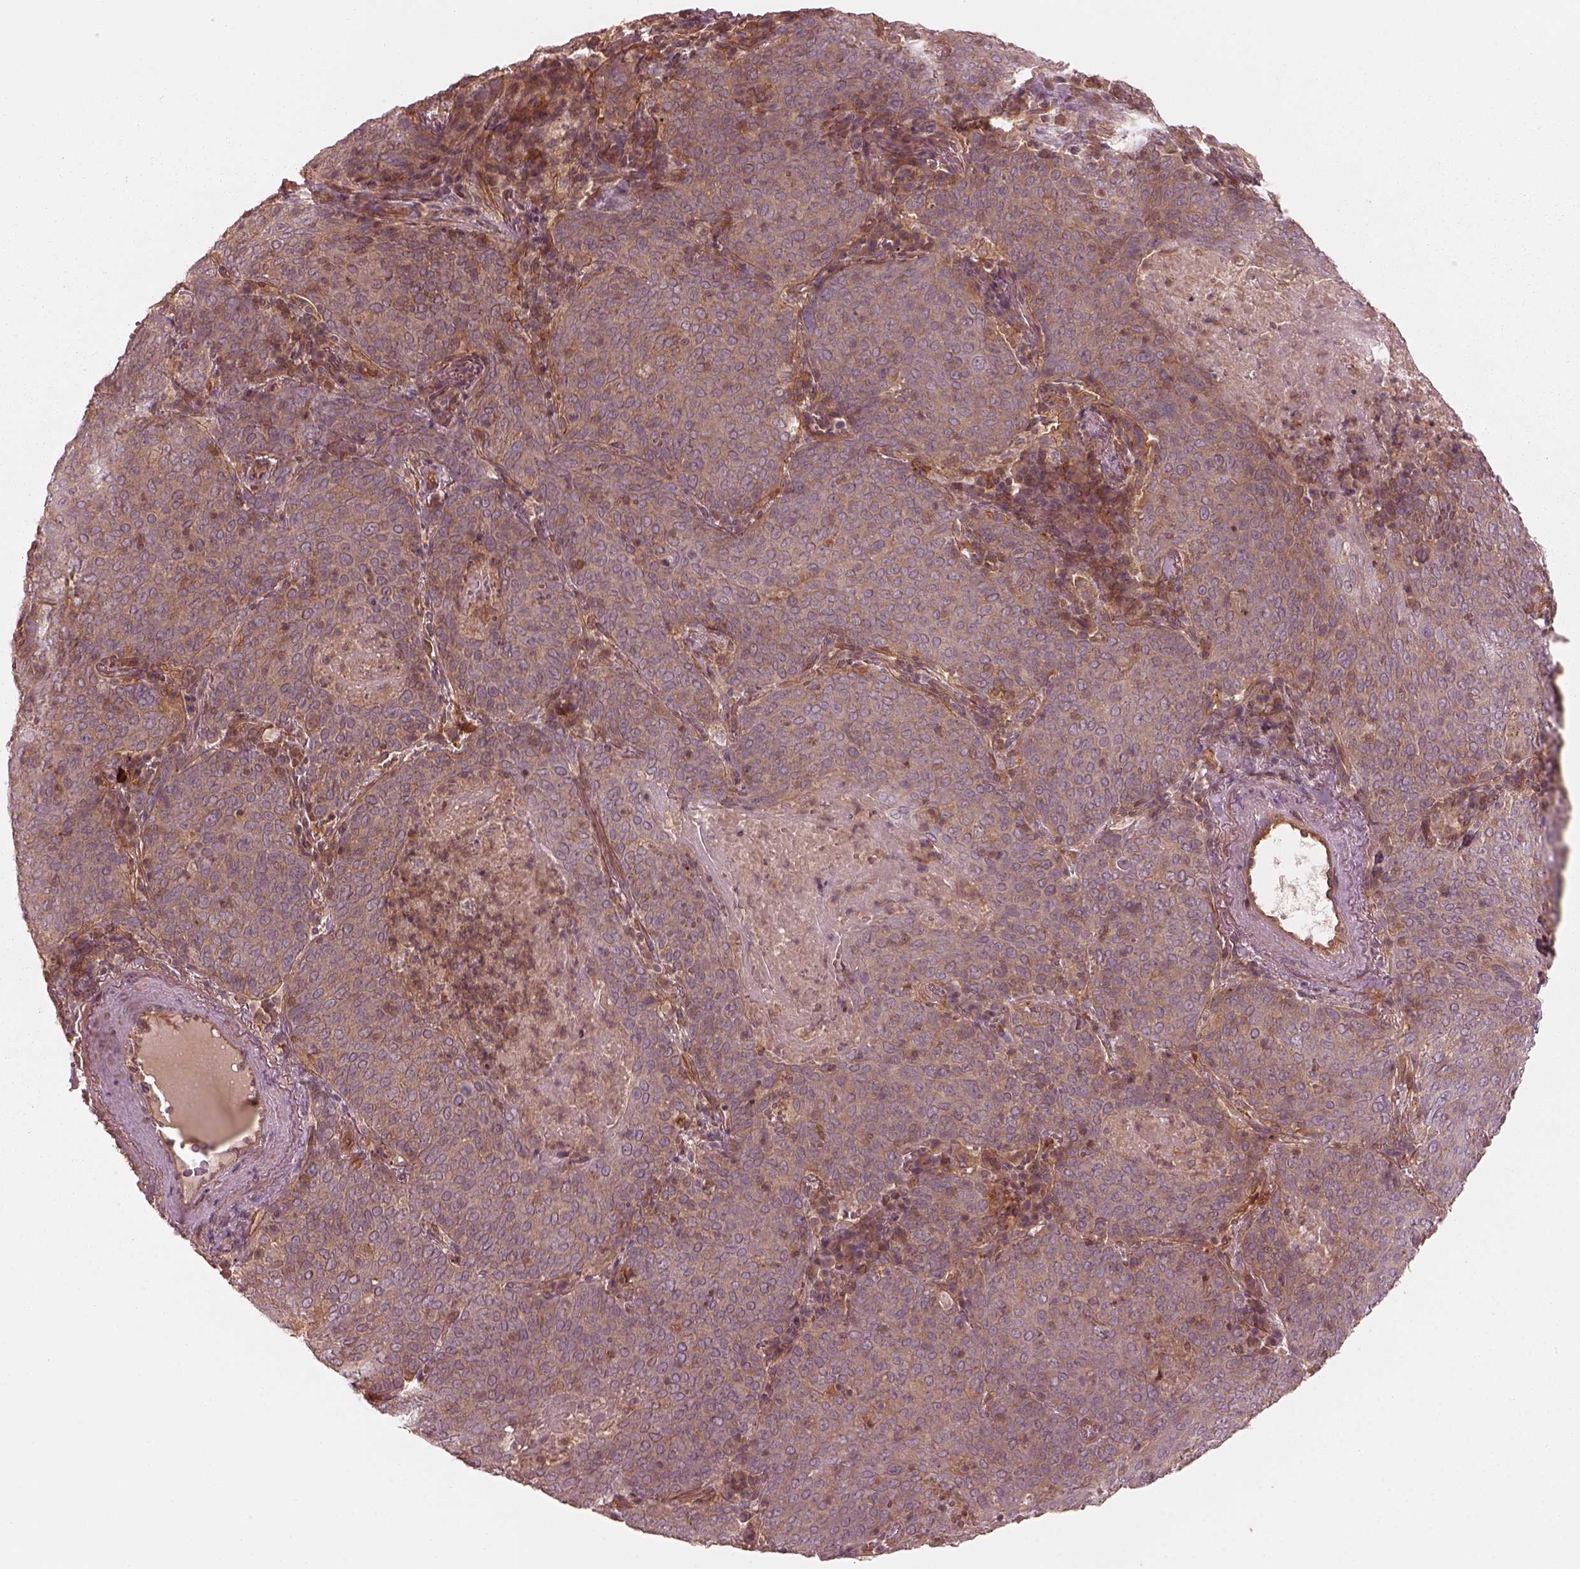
{"staining": {"intensity": "weak", "quantity": "25%-75%", "location": "cytoplasmic/membranous"}, "tissue": "lung cancer", "cell_type": "Tumor cells", "image_type": "cancer", "snomed": [{"axis": "morphology", "description": "Squamous cell carcinoma, NOS"}, {"axis": "topography", "description": "Lung"}], "caption": "IHC image of lung cancer stained for a protein (brown), which displays low levels of weak cytoplasmic/membranous positivity in about 25%-75% of tumor cells.", "gene": "FAM107B", "patient": {"sex": "male", "age": 82}}